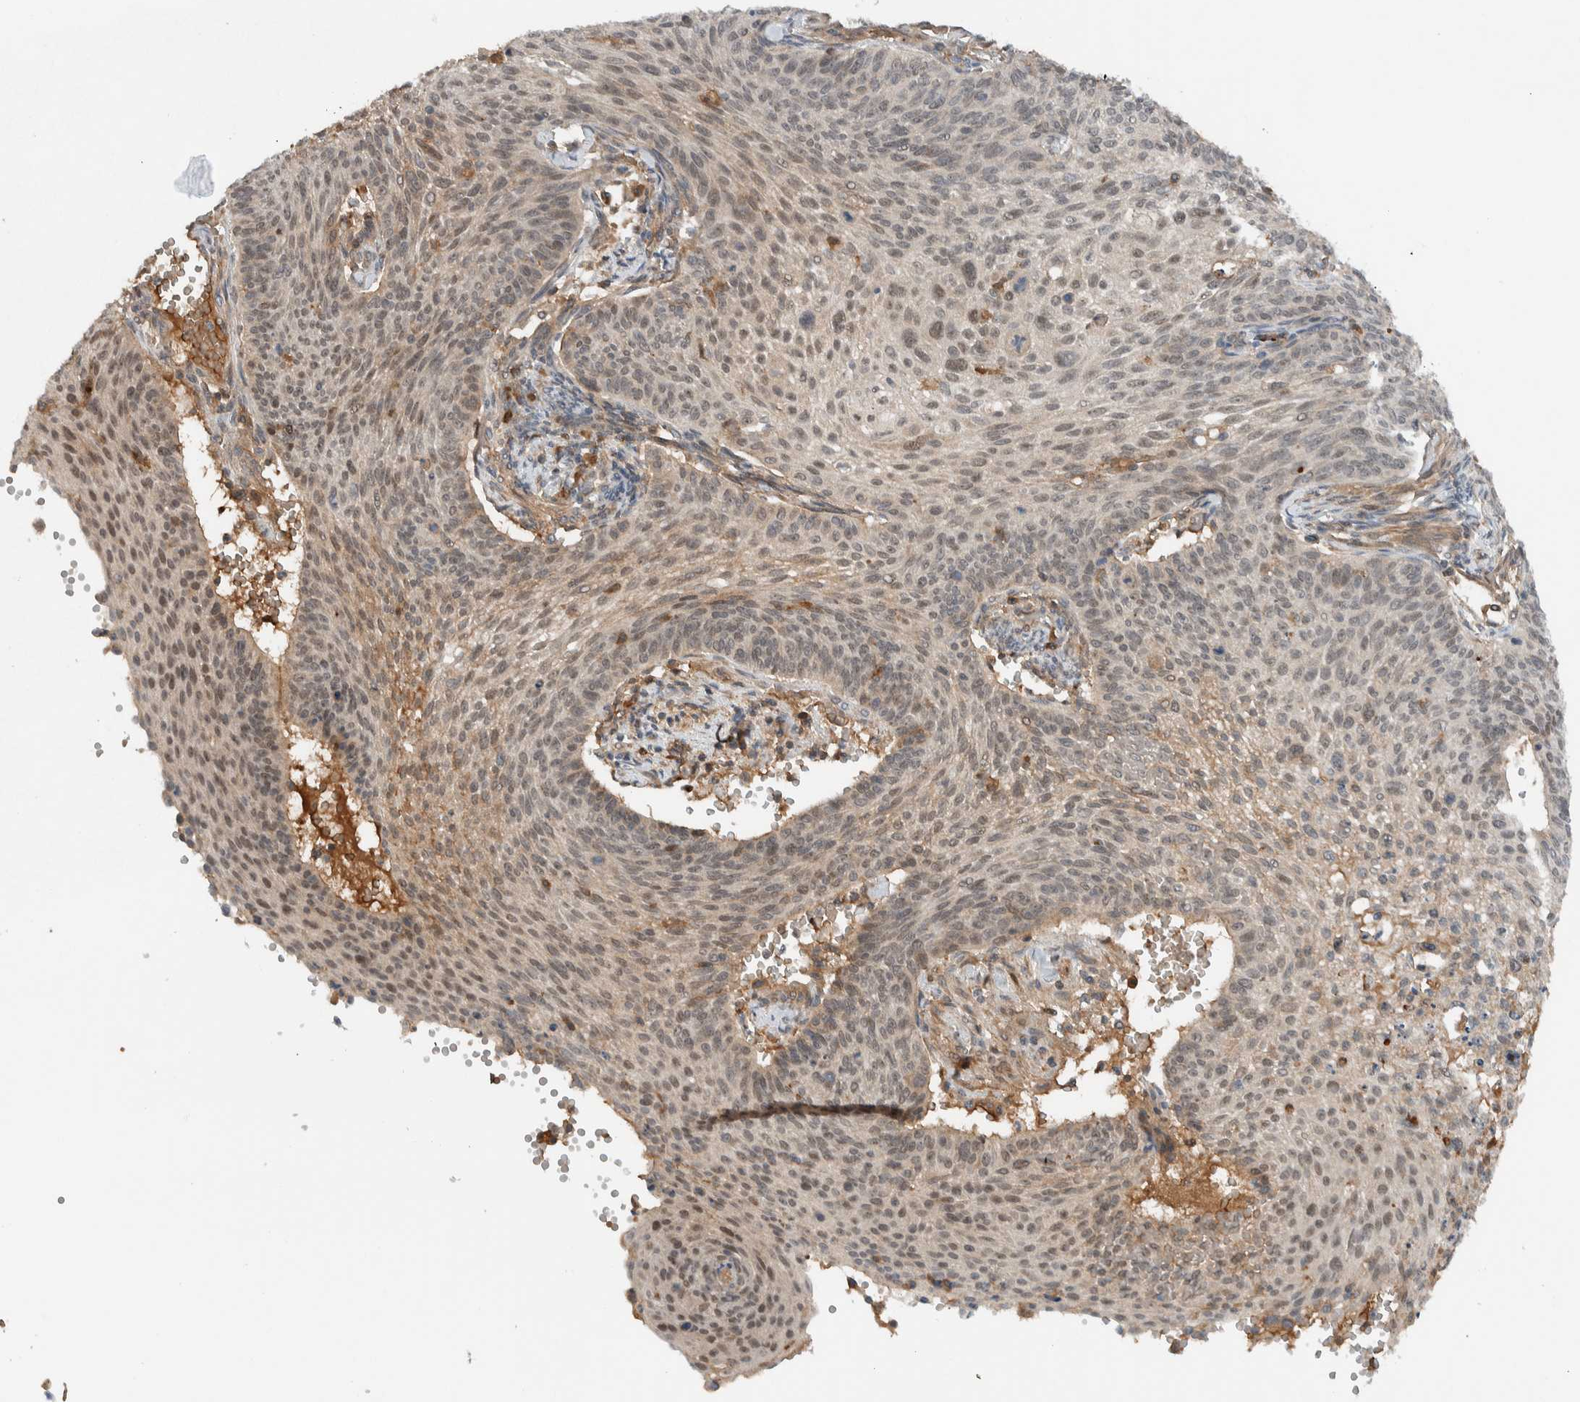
{"staining": {"intensity": "weak", "quantity": ">75%", "location": "cytoplasmic/membranous,nuclear"}, "tissue": "cervical cancer", "cell_type": "Tumor cells", "image_type": "cancer", "snomed": [{"axis": "morphology", "description": "Squamous cell carcinoma, NOS"}, {"axis": "topography", "description": "Cervix"}], "caption": "Immunohistochemical staining of human squamous cell carcinoma (cervical) shows low levels of weak cytoplasmic/membranous and nuclear protein positivity in about >75% of tumor cells.", "gene": "ARMC7", "patient": {"sex": "female", "age": 70}}